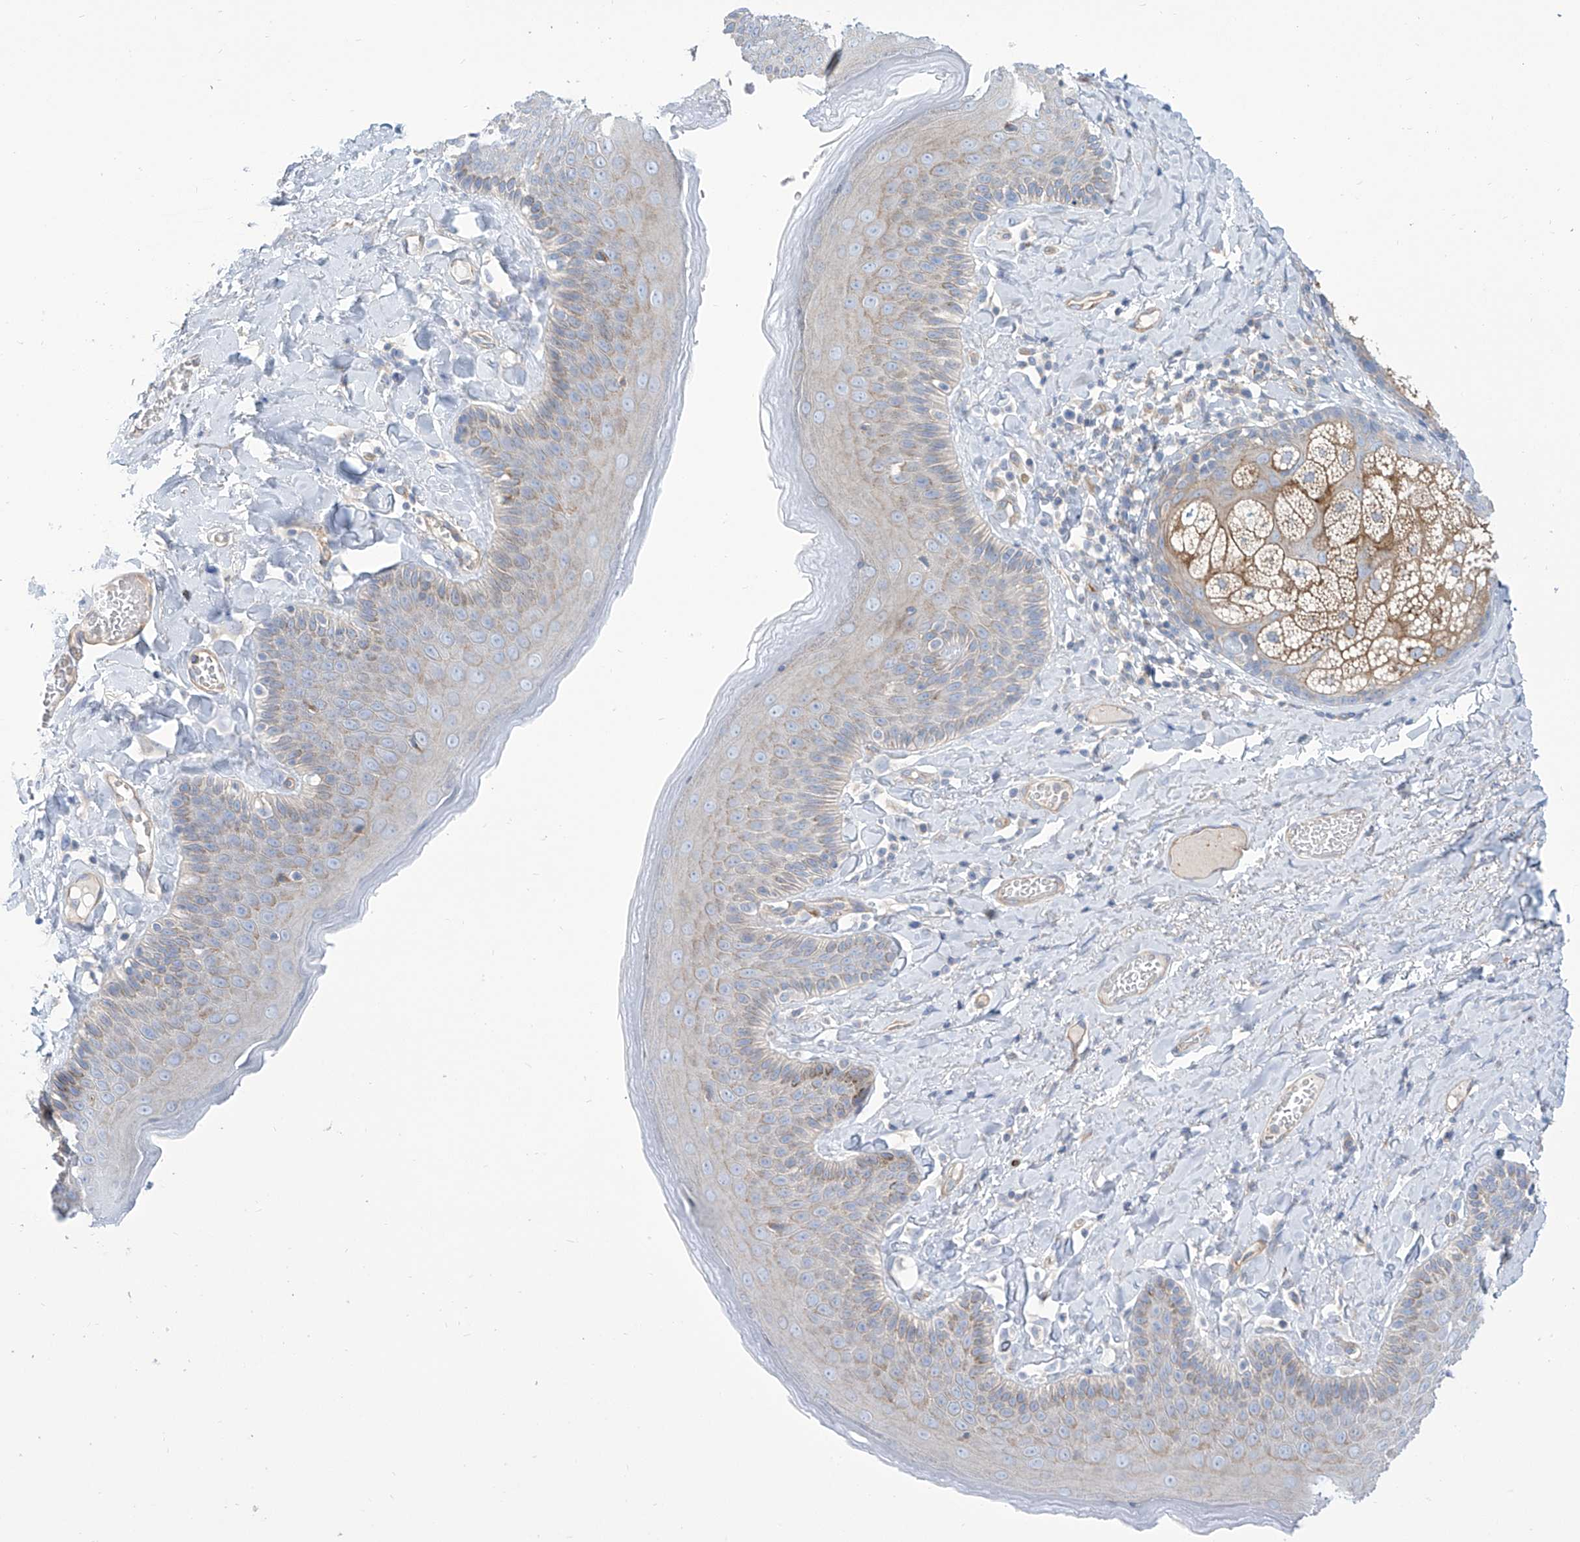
{"staining": {"intensity": "moderate", "quantity": "<25%", "location": "cytoplasmic/membranous"}, "tissue": "skin", "cell_type": "Epidermal cells", "image_type": "normal", "snomed": [{"axis": "morphology", "description": "Normal tissue, NOS"}, {"axis": "topography", "description": "Anal"}], "caption": "The photomicrograph shows immunohistochemical staining of benign skin. There is moderate cytoplasmic/membranous staining is identified in approximately <25% of epidermal cells.", "gene": "TMEM209", "patient": {"sex": "male", "age": 69}}